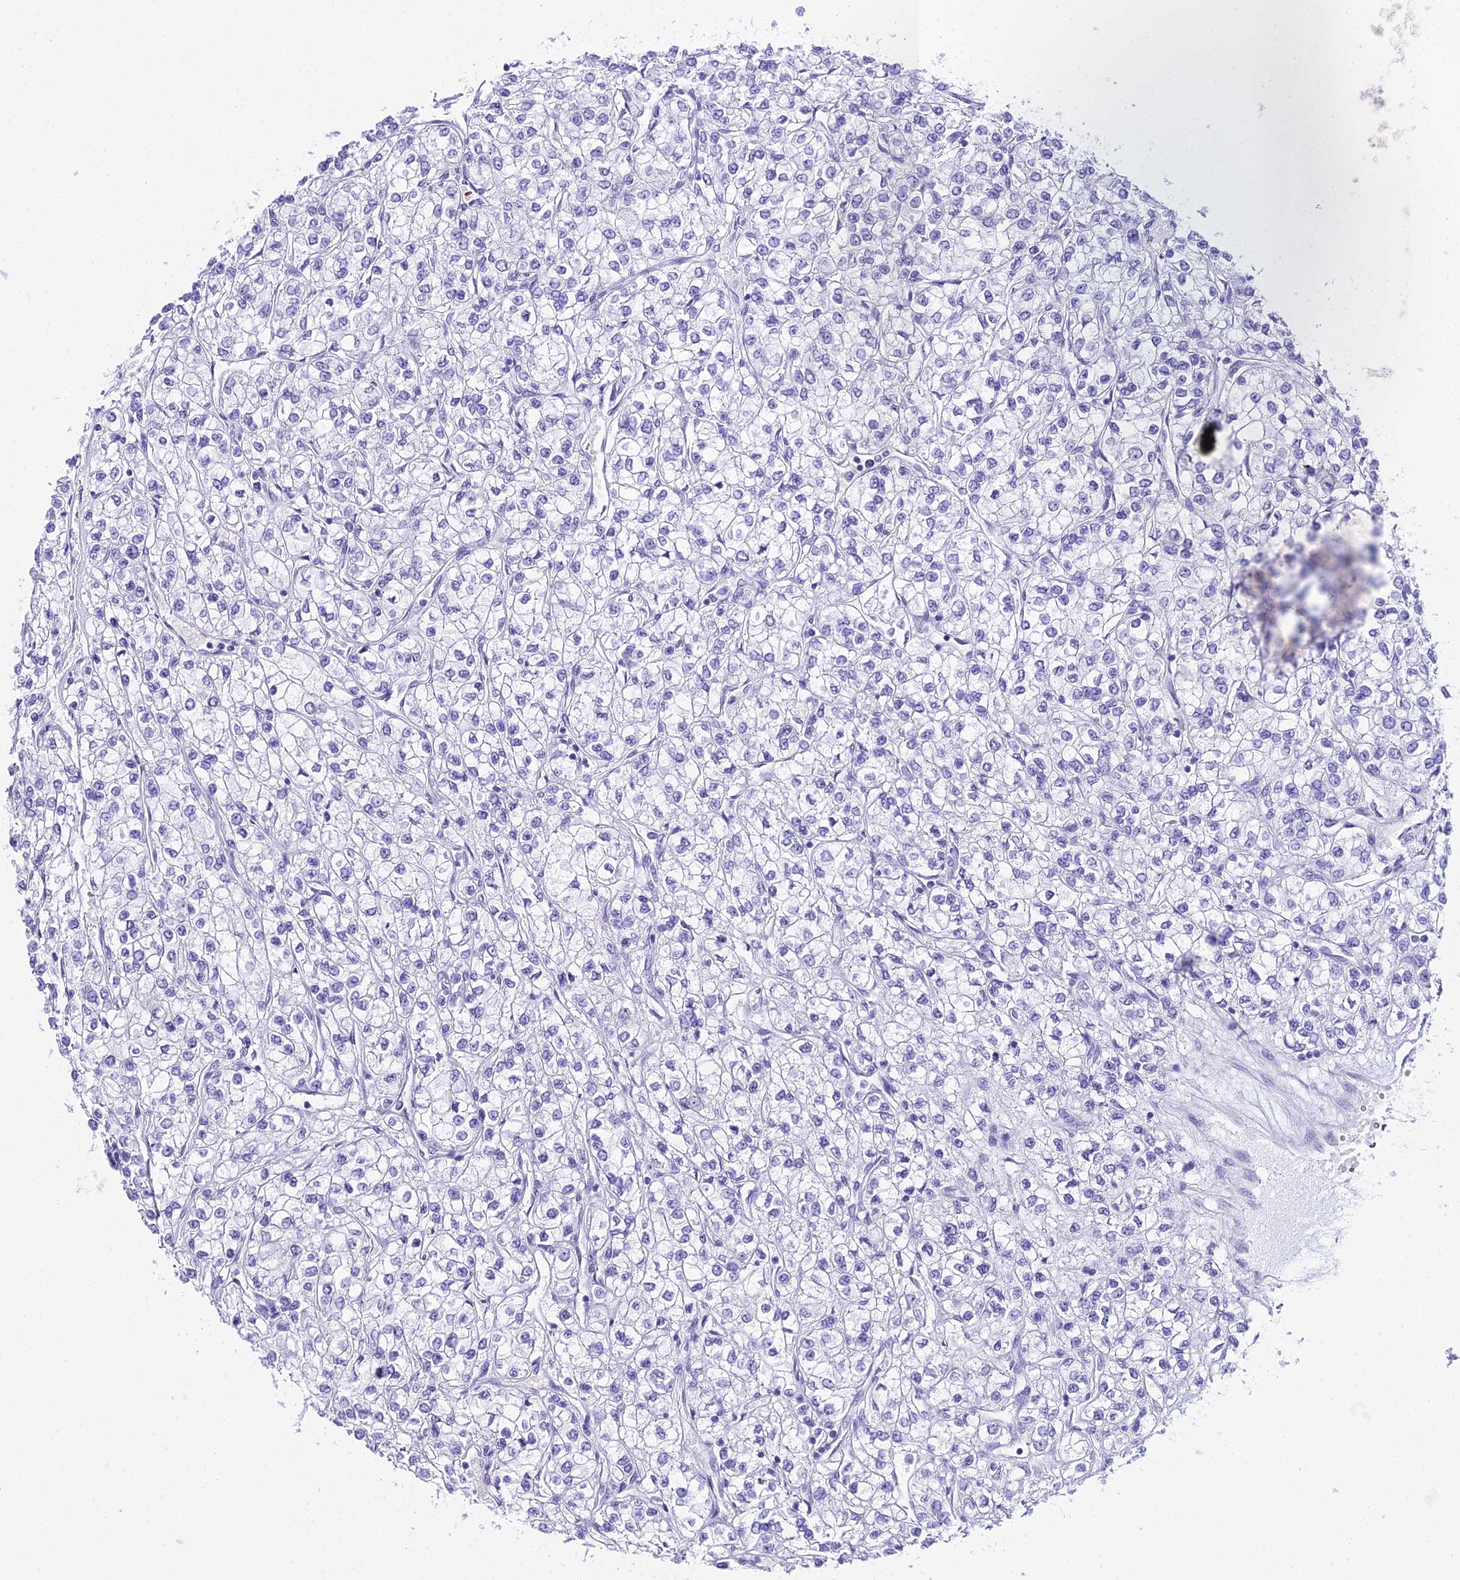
{"staining": {"intensity": "negative", "quantity": "none", "location": "none"}, "tissue": "renal cancer", "cell_type": "Tumor cells", "image_type": "cancer", "snomed": [{"axis": "morphology", "description": "Adenocarcinoma, NOS"}, {"axis": "topography", "description": "Kidney"}], "caption": "Immunohistochemistry (IHC) photomicrograph of neoplastic tissue: human renal cancer (adenocarcinoma) stained with DAB (3,3'-diaminobenzidine) shows no significant protein positivity in tumor cells.", "gene": "RNPS1", "patient": {"sex": "male", "age": 80}}